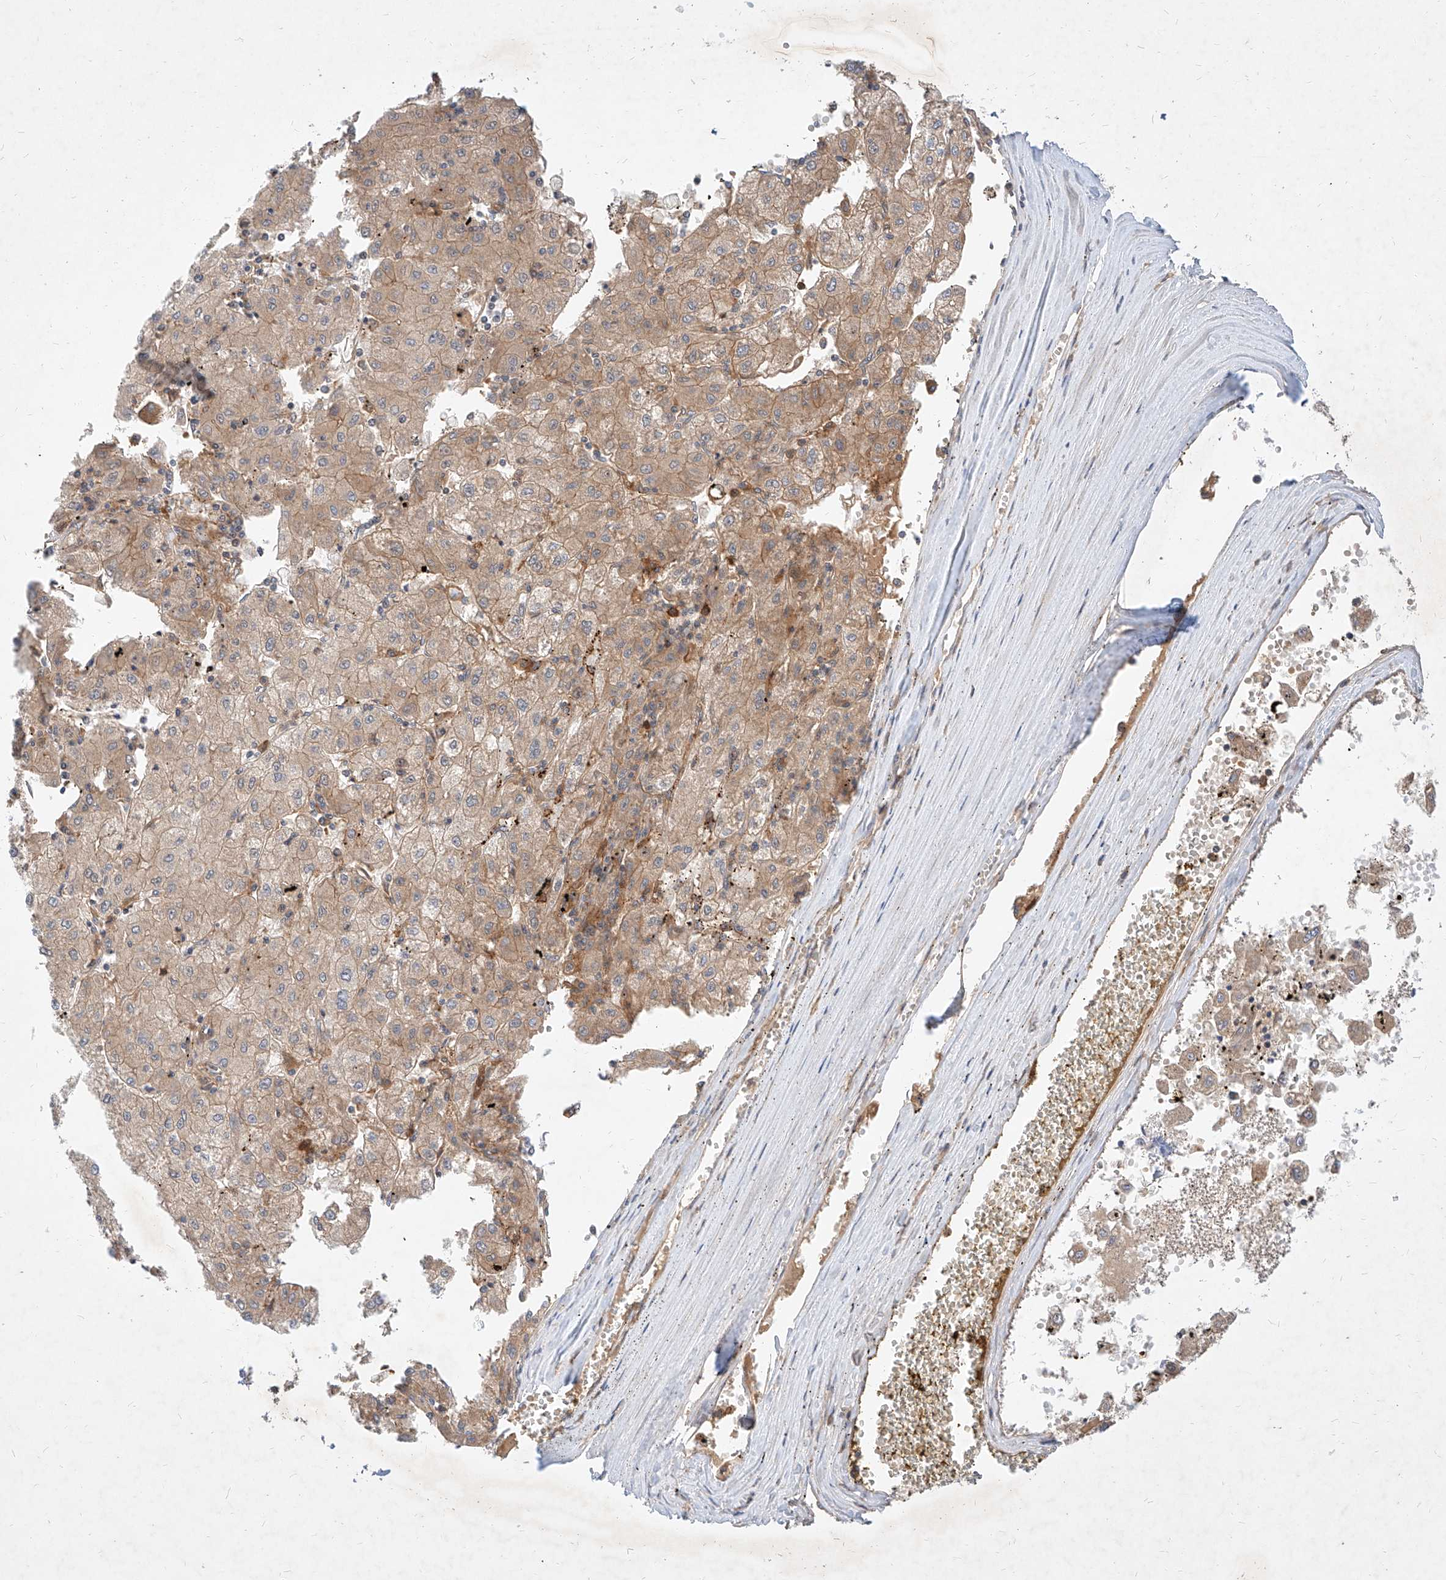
{"staining": {"intensity": "weak", "quantity": "<25%", "location": "cytoplasmic/membranous"}, "tissue": "liver cancer", "cell_type": "Tumor cells", "image_type": "cancer", "snomed": [{"axis": "morphology", "description": "Carcinoma, Hepatocellular, NOS"}, {"axis": "topography", "description": "Liver"}], "caption": "Protein analysis of liver hepatocellular carcinoma displays no significant expression in tumor cells.", "gene": "NFAM1", "patient": {"sex": "male", "age": 72}}